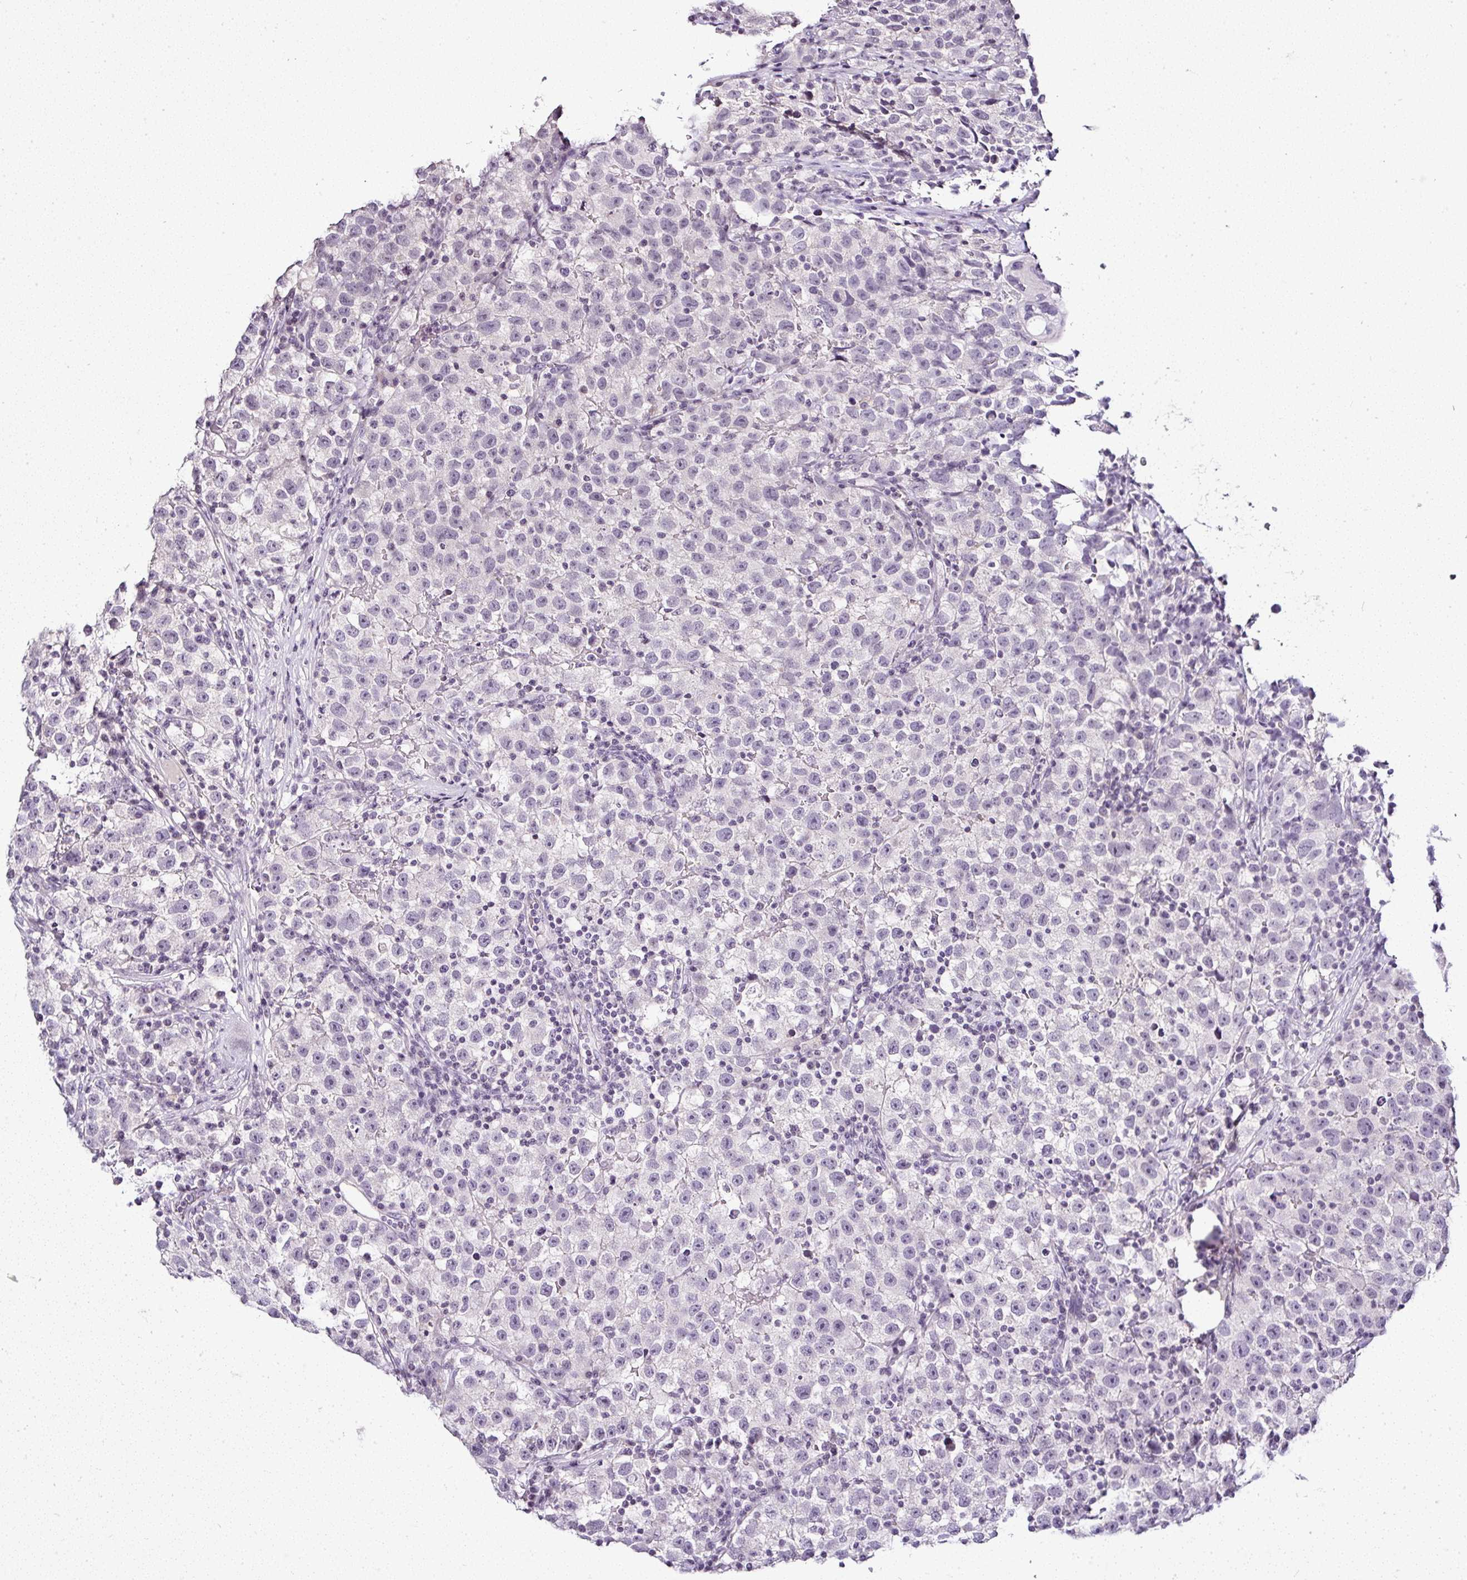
{"staining": {"intensity": "negative", "quantity": "none", "location": "none"}, "tissue": "testis cancer", "cell_type": "Tumor cells", "image_type": "cancer", "snomed": [{"axis": "morphology", "description": "Seminoma, NOS"}, {"axis": "topography", "description": "Testis"}], "caption": "Tumor cells show no significant protein positivity in testis cancer.", "gene": "SERPINB3", "patient": {"sex": "male", "age": 22}}